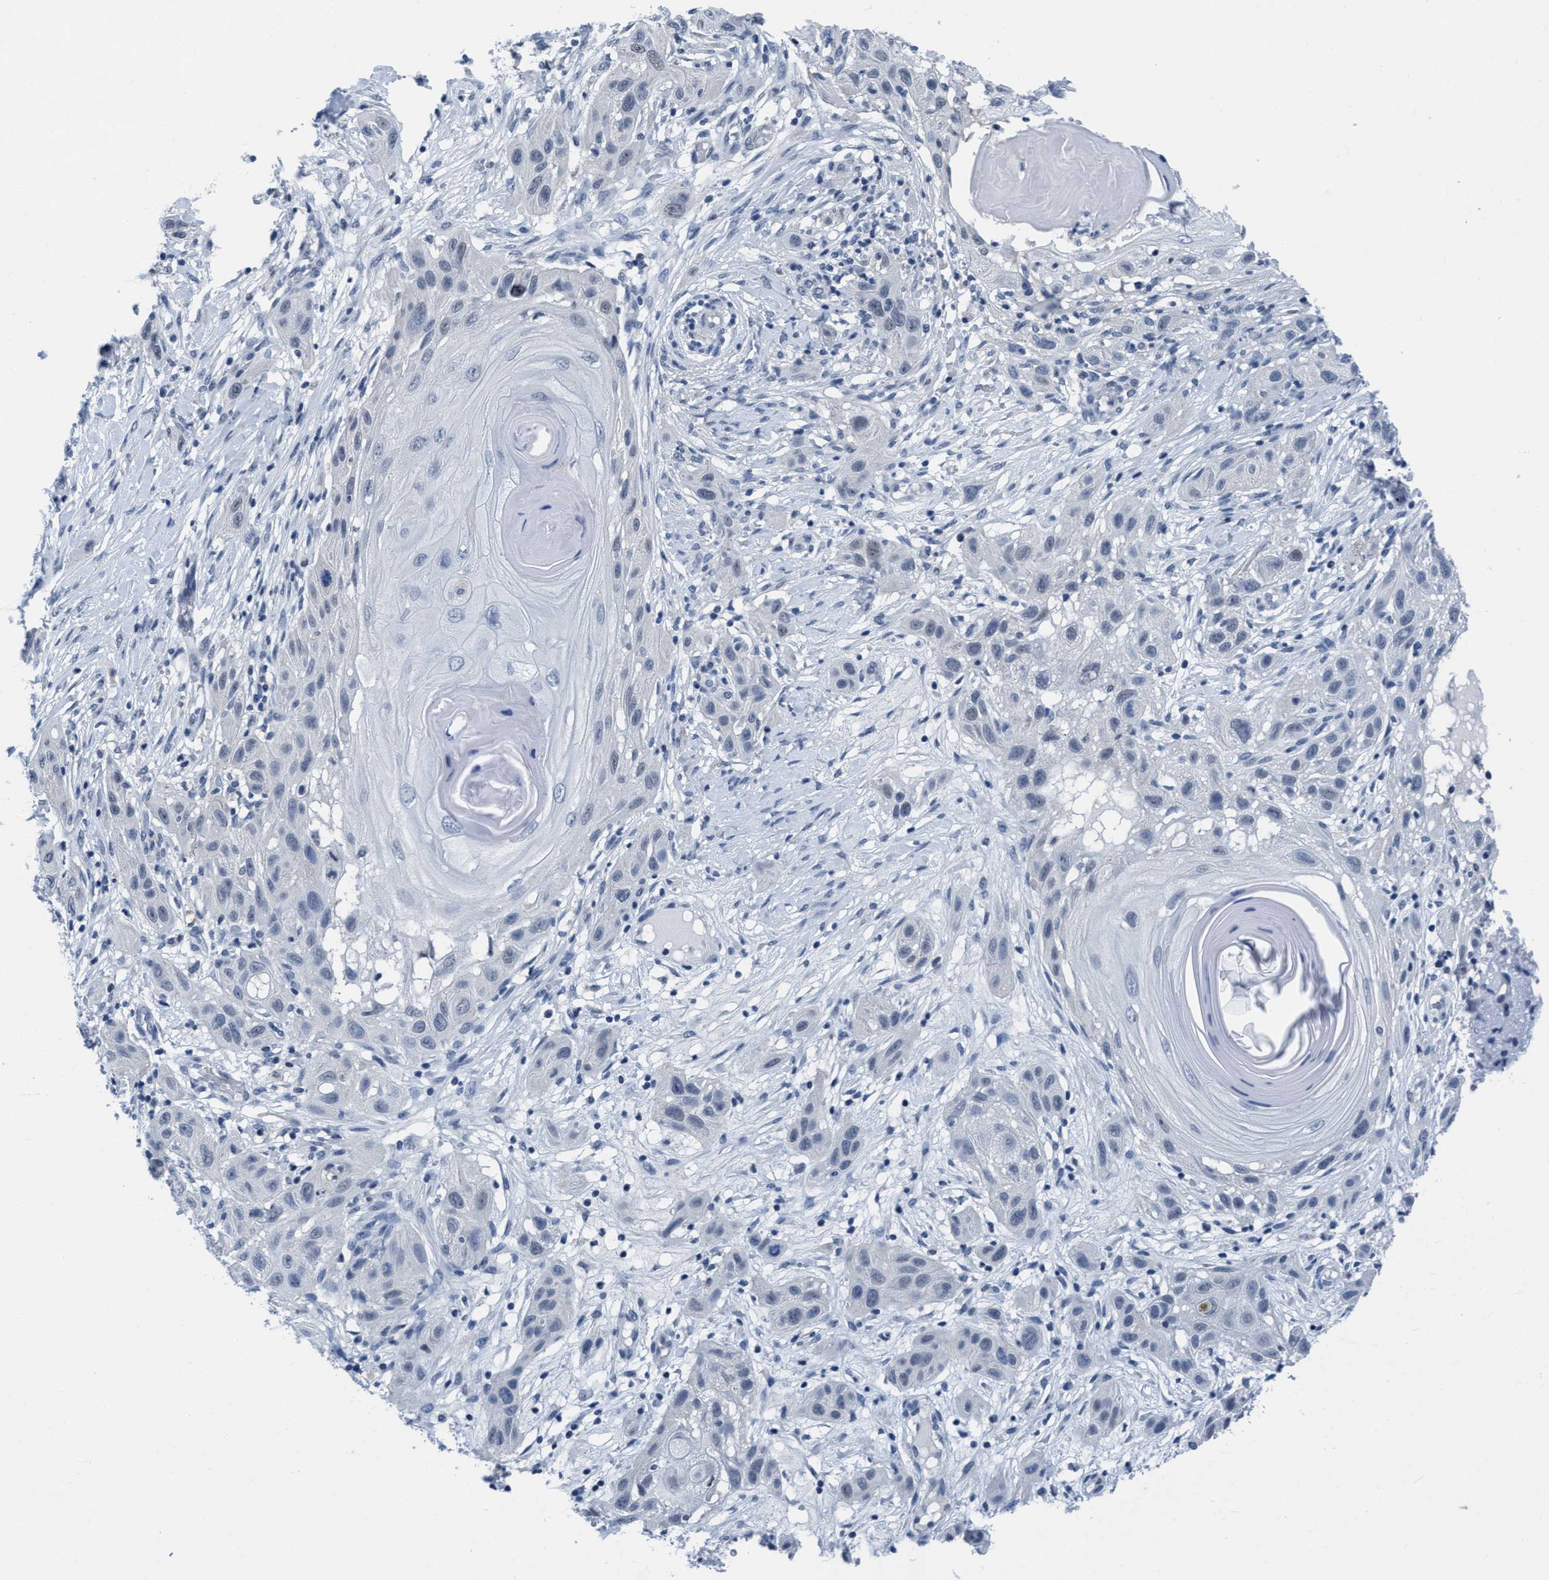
{"staining": {"intensity": "negative", "quantity": "none", "location": "none"}, "tissue": "skin cancer", "cell_type": "Tumor cells", "image_type": "cancer", "snomed": [{"axis": "morphology", "description": "Squamous cell carcinoma, NOS"}, {"axis": "topography", "description": "Skin"}], "caption": "Tumor cells show no significant protein staining in squamous cell carcinoma (skin).", "gene": "DNAI1", "patient": {"sex": "female", "age": 96}}